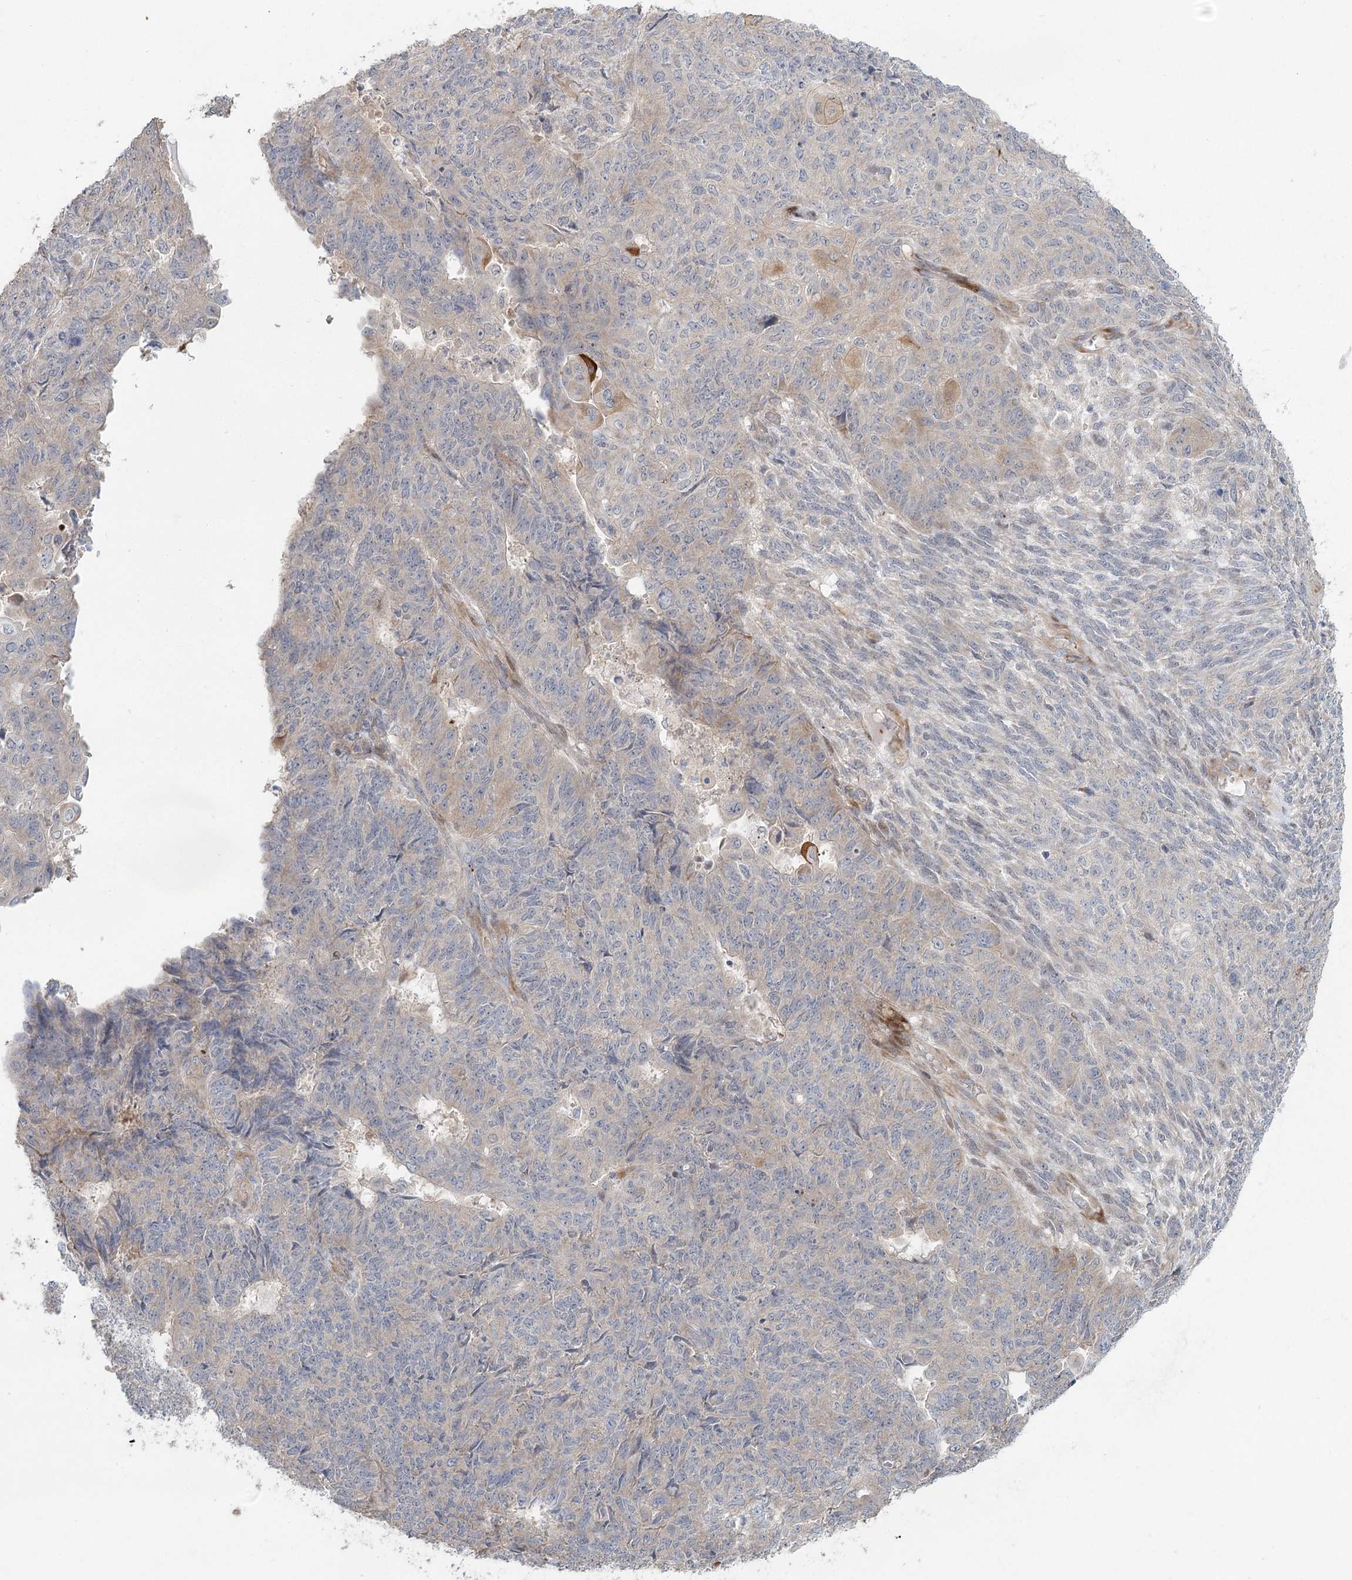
{"staining": {"intensity": "weak", "quantity": "<25%", "location": "cytoplasmic/membranous"}, "tissue": "endometrial cancer", "cell_type": "Tumor cells", "image_type": "cancer", "snomed": [{"axis": "morphology", "description": "Adenocarcinoma, NOS"}, {"axis": "topography", "description": "Endometrium"}], "caption": "Tumor cells are negative for protein expression in human endometrial cancer (adenocarcinoma).", "gene": "FAM110C", "patient": {"sex": "female", "age": 32}}